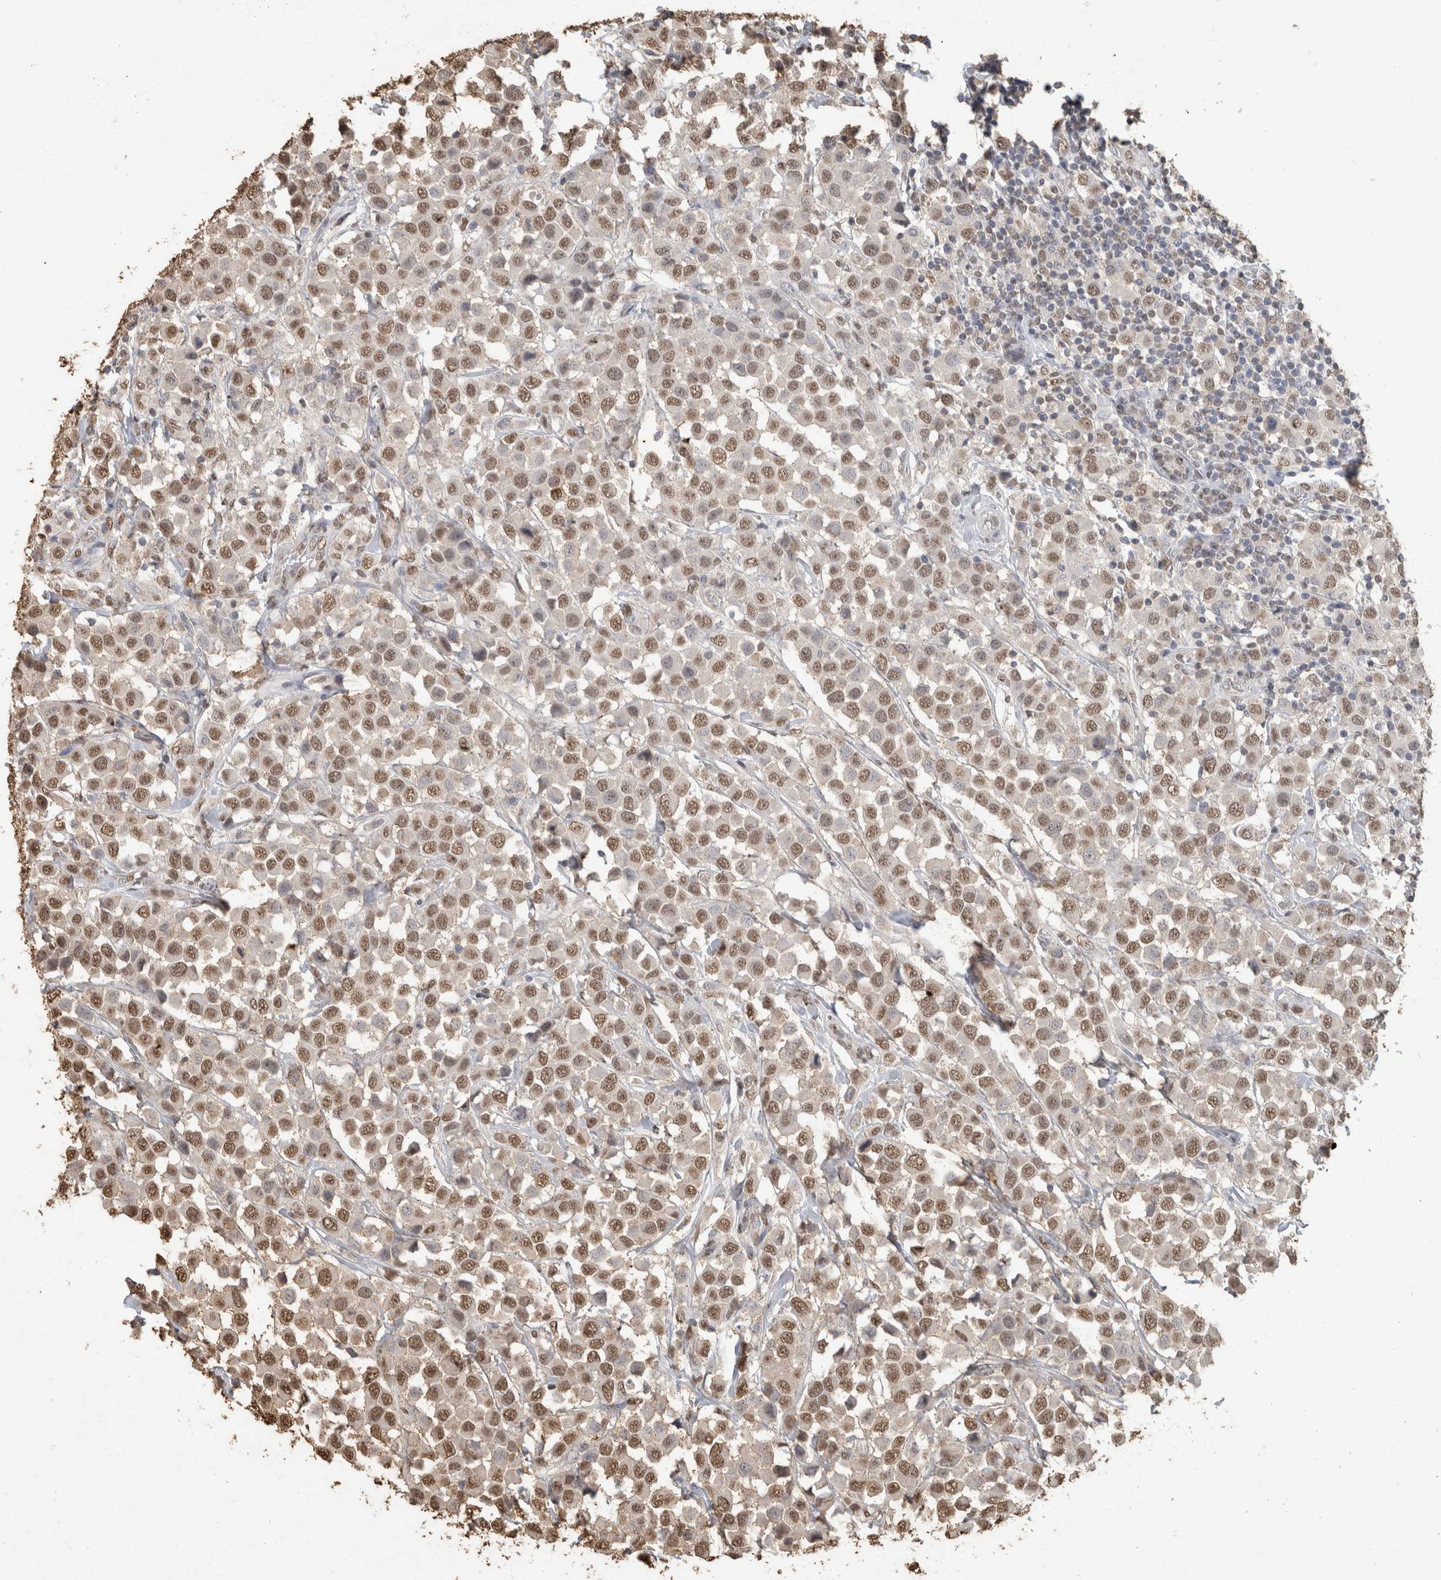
{"staining": {"intensity": "moderate", "quantity": ">75%", "location": "nuclear"}, "tissue": "breast cancer", "cell_type": "Tumor cells", "image_type": "cancer", "snomed": [{"axis": "morphology", "description": "Duct carcinoma"}, {"axis": "topography", "description": "Breast"}], "caption": "High-magnification brightfield microscopy of breast intraductal carcinoma stained with DAB (brown) and counterstained with hematoxylin (blue). tumor cells exhibit moderate nuclear staining is identified in approximately>75% of cells.", "gene": "HAND2", "patient": {"sex": "female", "age": 61}}